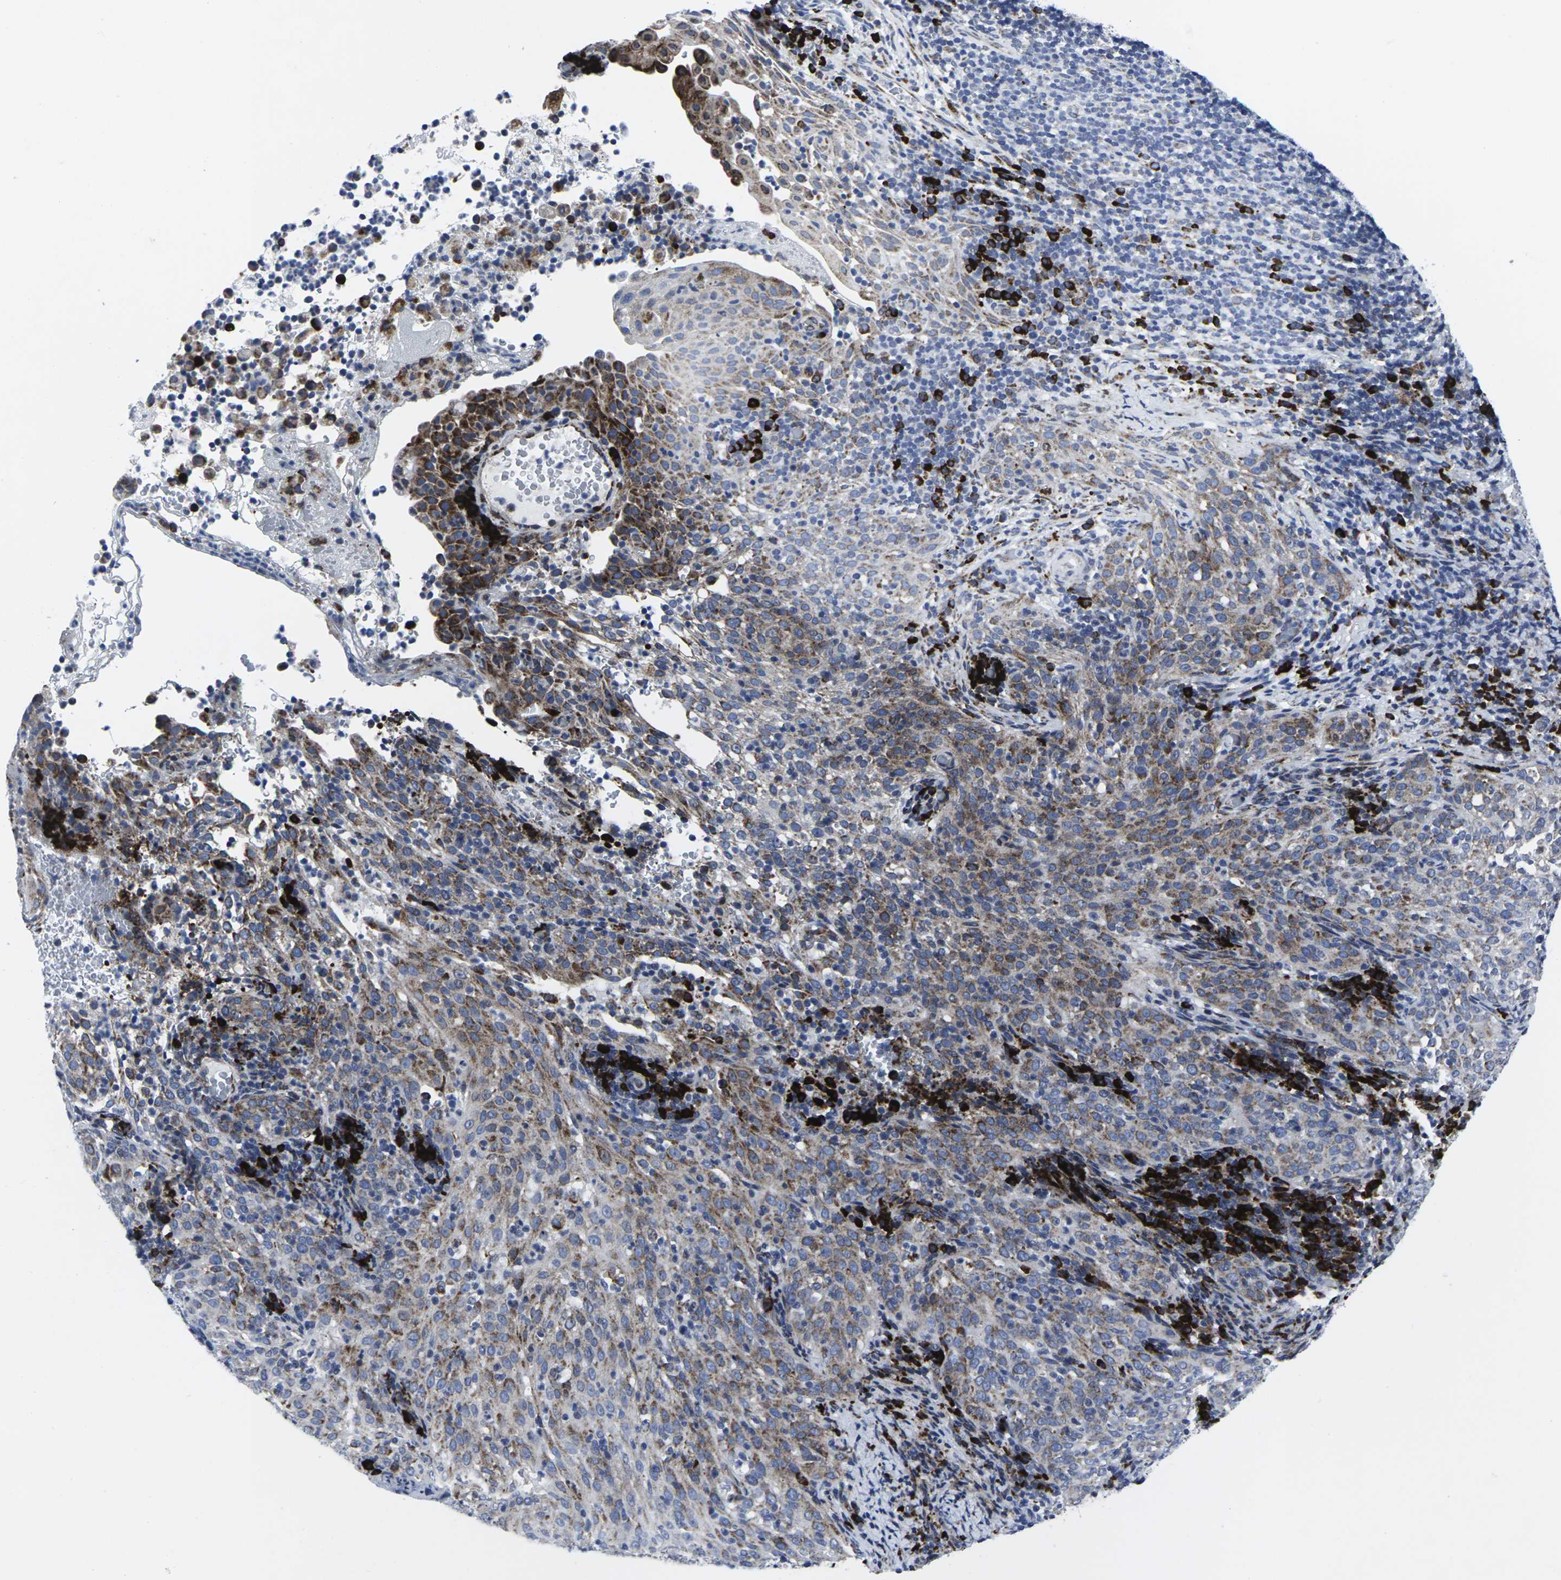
{"staining": {"intensity": "moderate", "quantity": "25%-75%", "location": "cytoplasmic/membranous"}, "tissue": "cervical cancer", "cell_type": "Tumor cells", "image_type": "cancer", "snomed": [{"axis": "morphology", "description": "Squamous cell carcinoma, NOS"}, {"axis": "topography", "description": "Cervix"}], "caption": "Protein staining of cervical cancer (squamous cell carcinoma) tissue displays moderate cytoplasmic/membranous positivity in approximately 25%-75% of tumor cells.", "gene": "RPN1", "patient": {"sex": "female", "age": 51}}